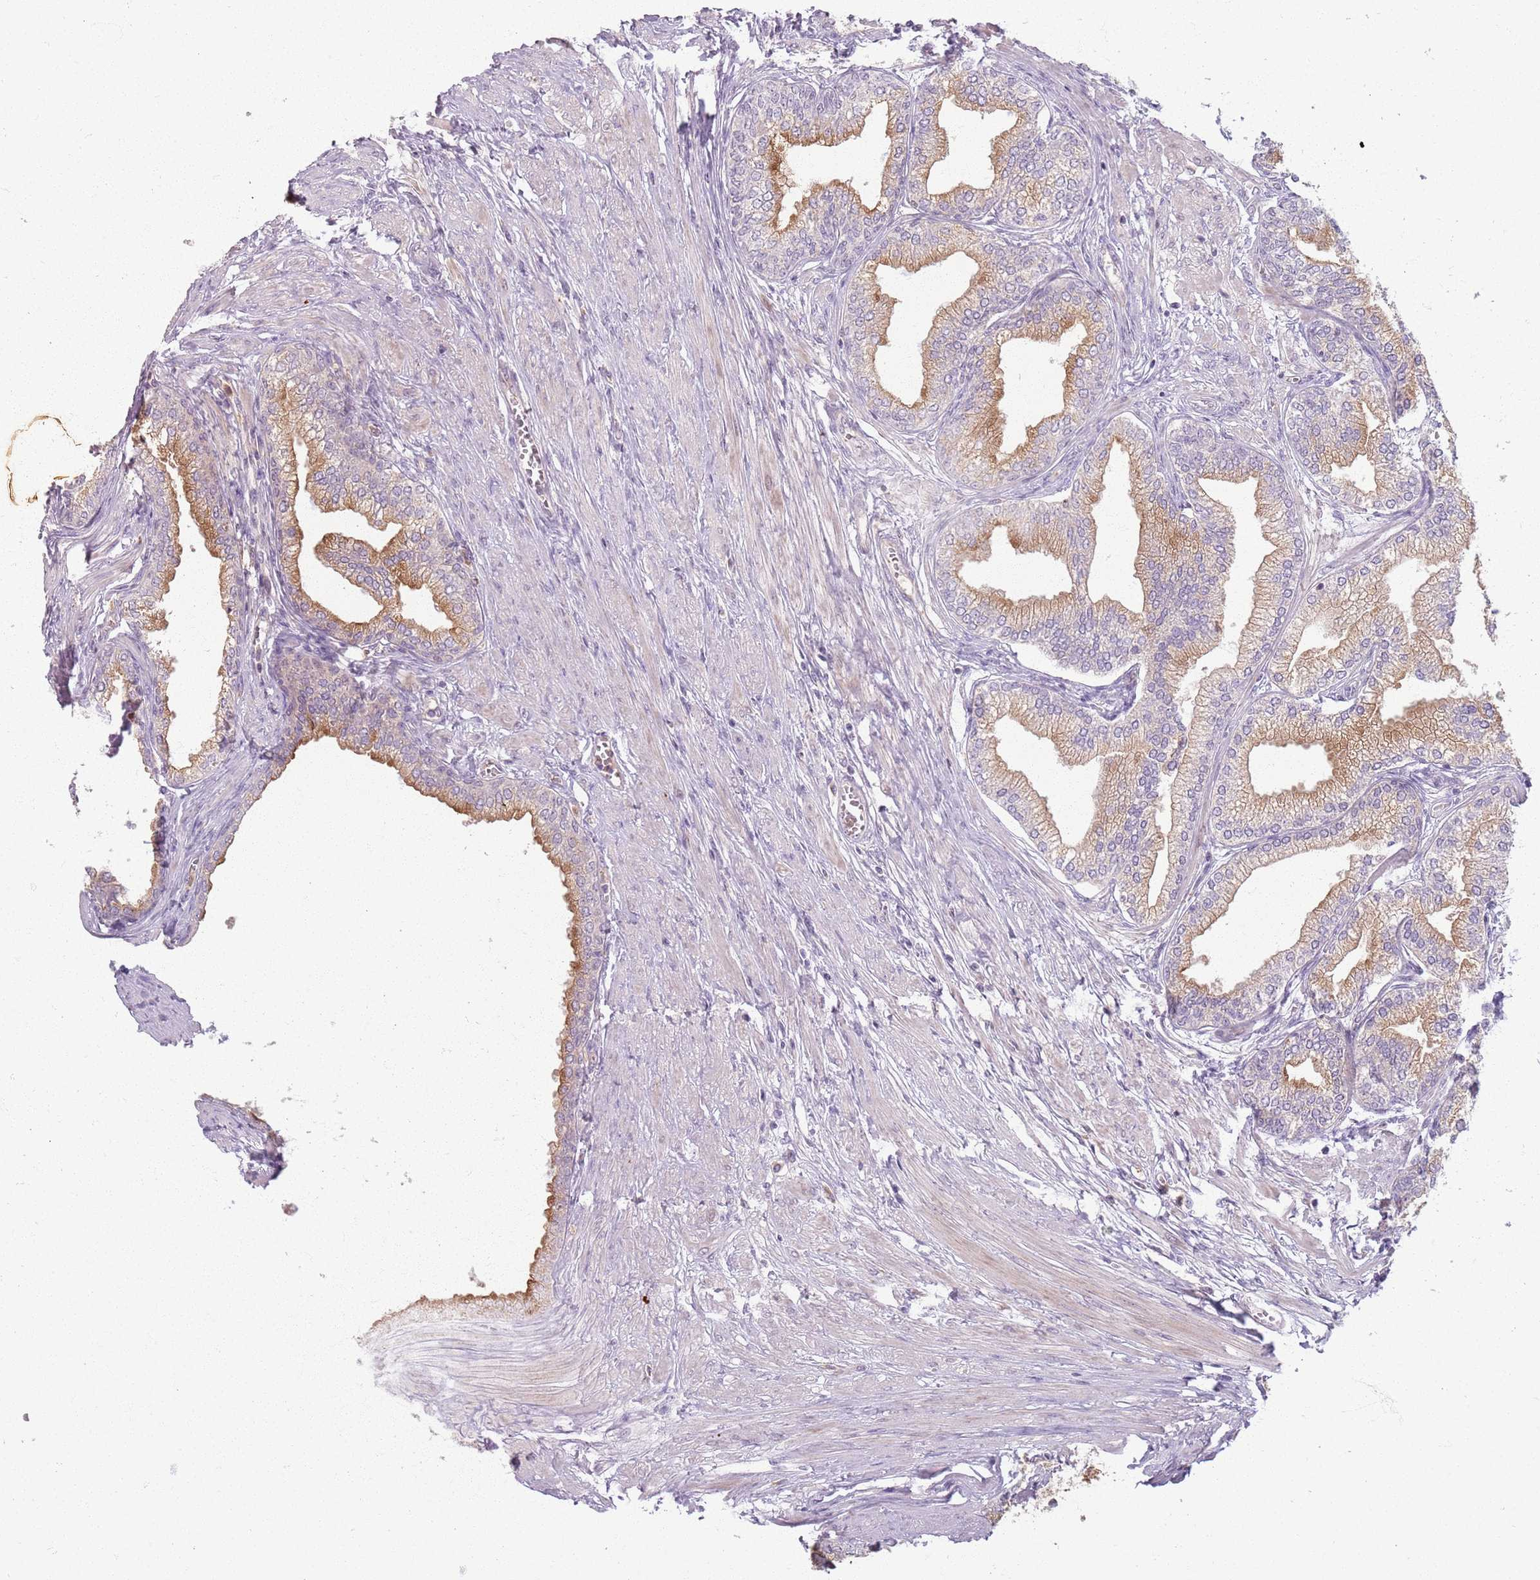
{"staining": {"intensity": "strong", "quantity": "25%-75%", "location": "cytoplasmic/membranous"}, "tissue": "prostate", "cell_type": "Glandular cells", "image_type": "normal", "snomed": [{"axis": "morphology", "description": "Normal tissue, NOS"}, {"axis": "morphology", "description": "Urothelial carcinoma, Low grade"}, {"axis": "topography", "description": "Urinary bladder"}, {"axis": "topography", "description": "Prostate"}], "caption": "Glandular cells show high levels of strong cytoplasmic/membranous staining in approximately 25%-75% of cells in benign human prostate. Immunohistochemistry stains the protein of interest in brown and the nuclei are stained blue.", "gene": "ZDHHC2", "patient": {"sex": "male", "age": 60}}